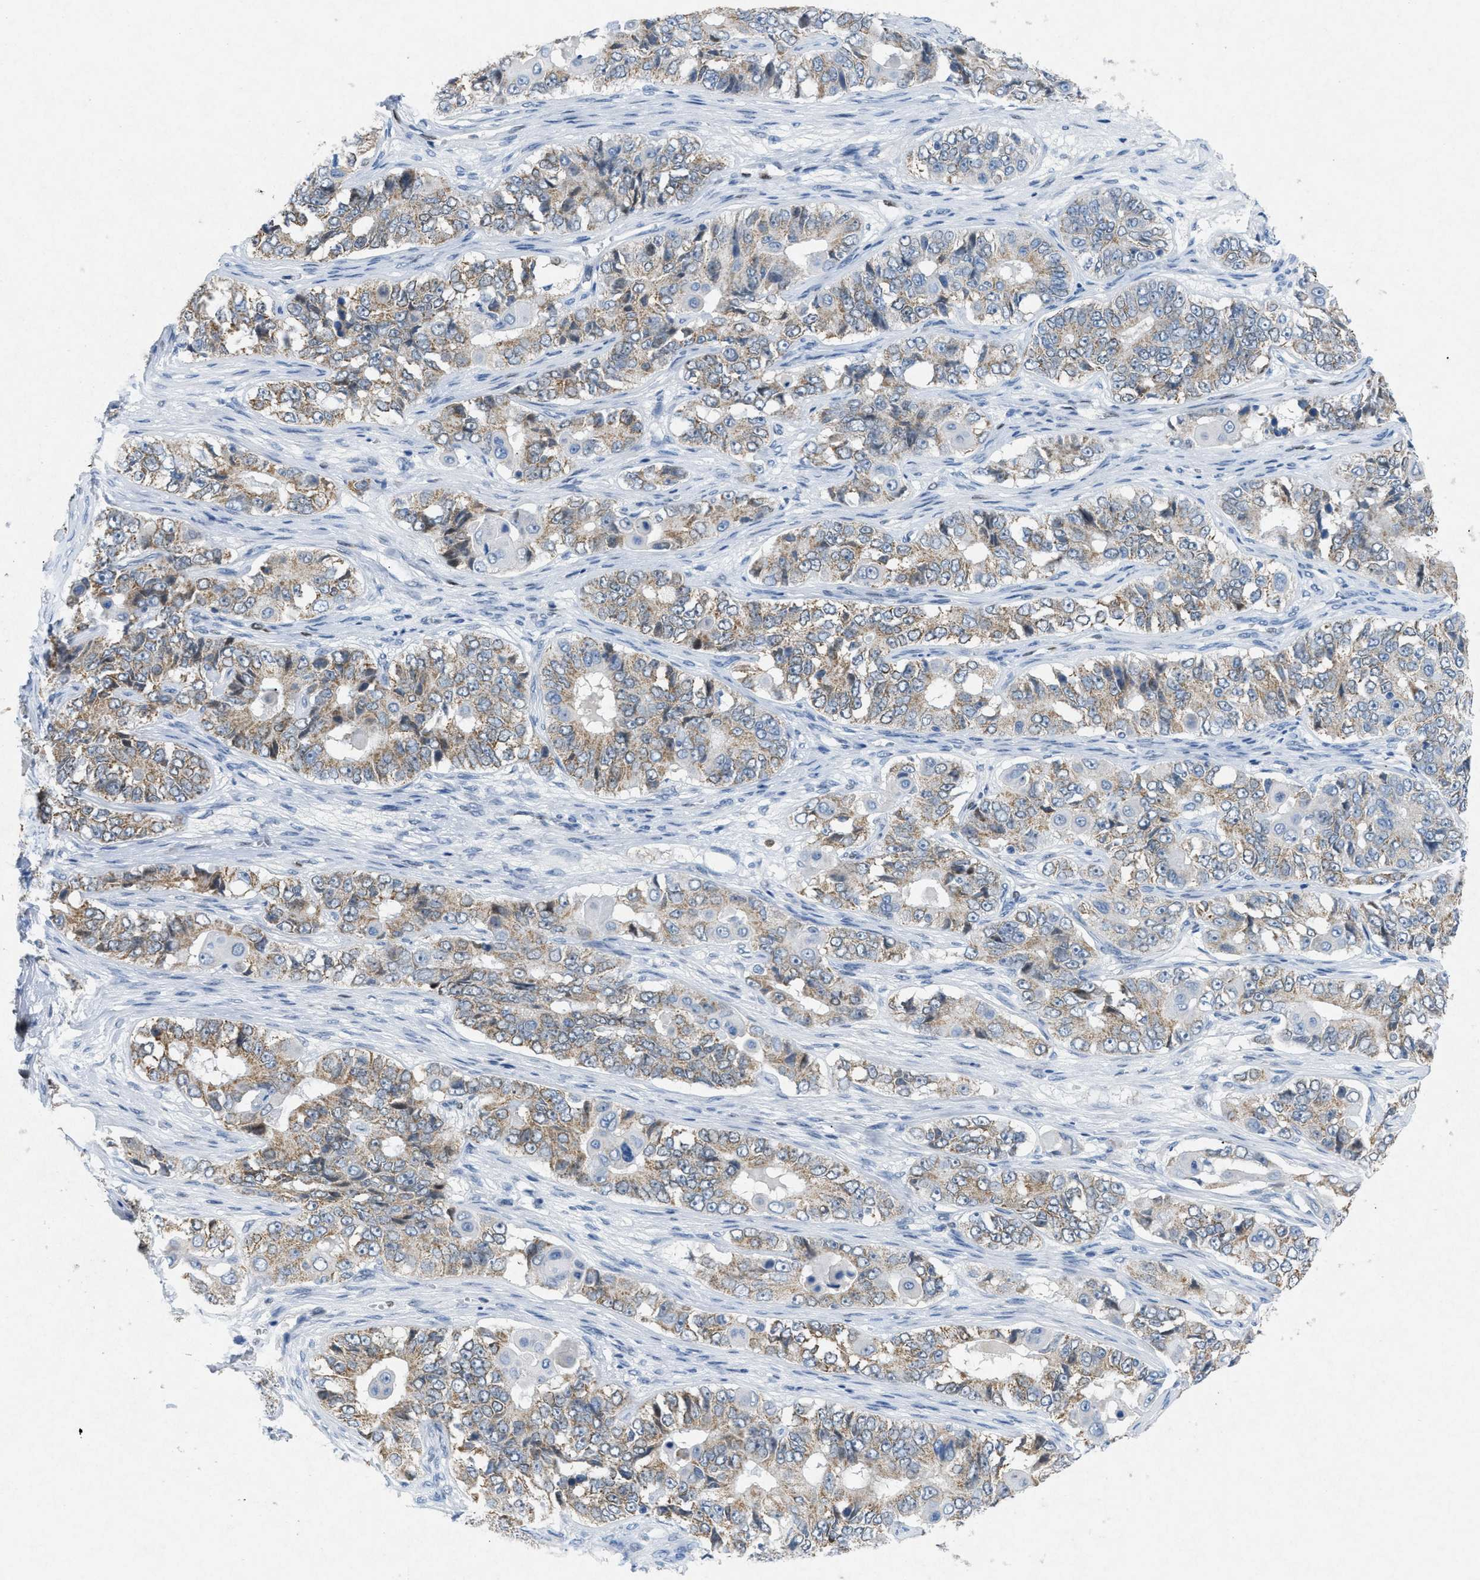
{"staining": {"intensity": "weak", "quantity": ">75%", "location": "cytoplasmic/membranous"}, "tissue": "ovarian cancer", "cell_type": "Tumor cells", "image_type": "cancer", "snomed": [{"axis": "morphology", "description": "Carcinoma, endometroid"}, {"axis": "topography", "description": "Ovary"}], "caption": "Protein analysis of ovarian cancer tissue shows weak cytoplasmic/membranous staining in approximately >75% of tumor cells.", "gene": "TASOR", "patient": {"sex": "female", "age": 51}}